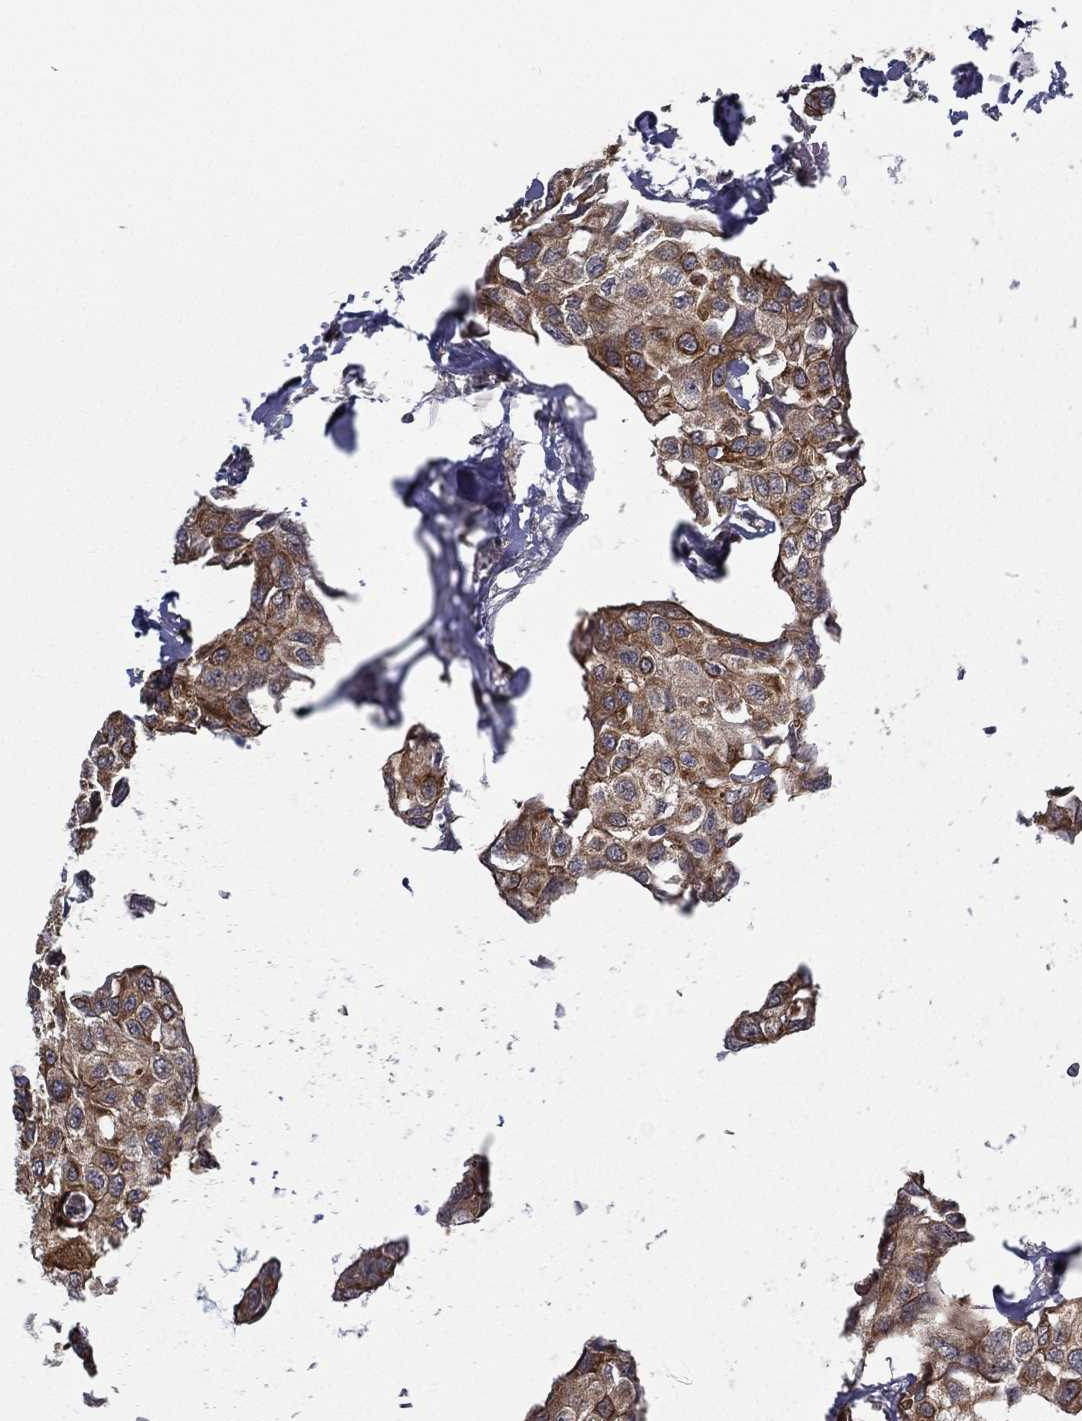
{"staining": {"intensity": "moderate", "quantity": ">75%", "location": "cytoplasmic/membranous"}, "tissue": "breast cancer", "cell_type": "Tumor cells", "image_type": "cancer", "snomed": [{"axis": "morphology", "description": "Duct carcinoma"}, {"axis": "topography", "description": "Breast"}], "caption": "IHC micrograph of neoplastic tissue: breast cancer stained using immunohistochemistry exhibits medium levels of moderate protein expression localized specifically in the cytoplasmic/membranous of tumor cells, appearing as a cytoplasmic/membranous brown color.", "gene": "UACA", "patient": {"sex": "female", "age": 80}}